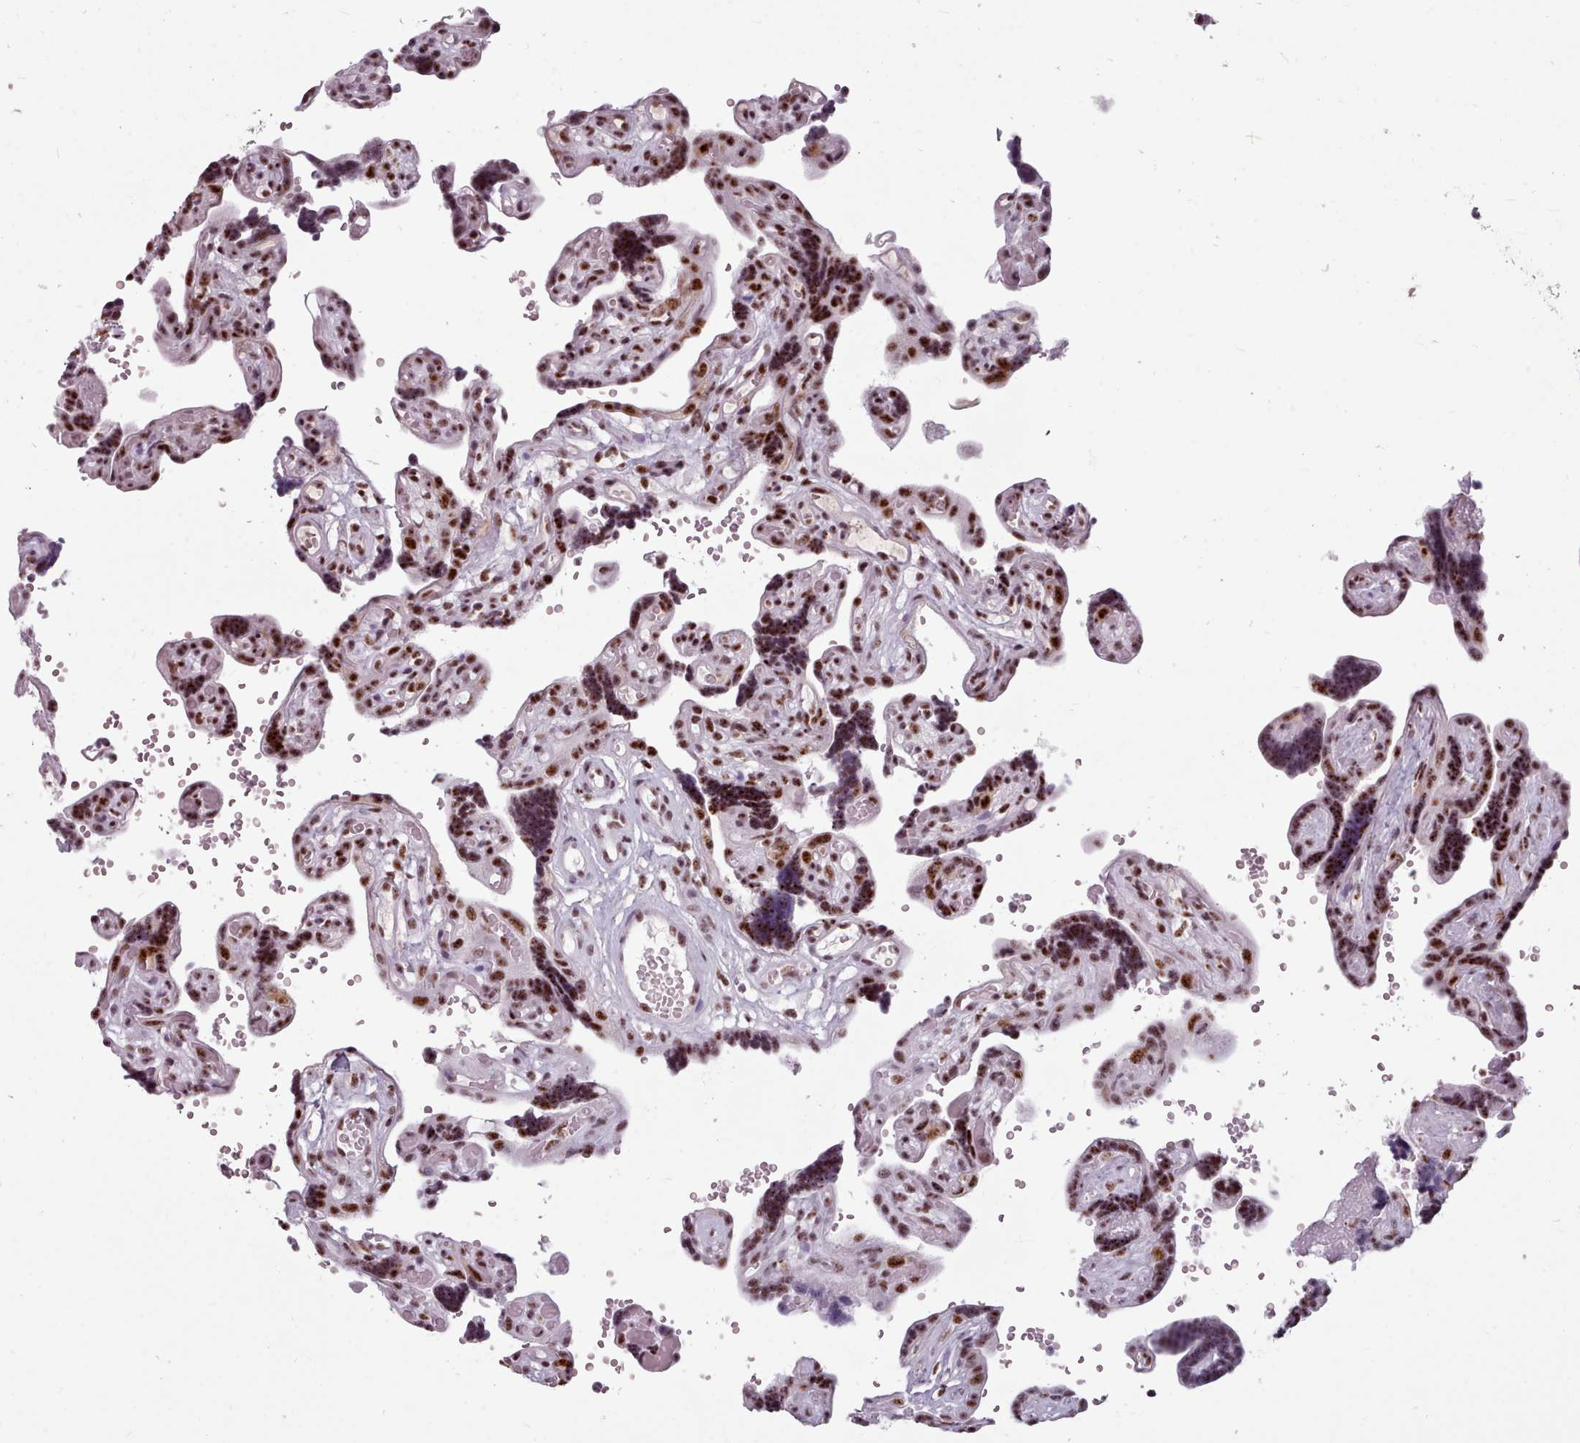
{"staining": {"intensity": "strong", "quantity": ">75%", "location": "nuclear"}, "tissue": "placenta", "cell_type": "Decidual cells", "image_type": "normal", "snomed": [{"axis": "morphology", "description": "Normal tissue, NOS"}, {"axis": "topography", "description": "Placenta"}], "caption": "Protein expression analysis of unremarkable human placenta reveals strong nuclear staining in about >75% of decidual cells. (DAB (3,3'-diaminobenzidine) = brown stain, brightfield microscopy at high magnification).", "gene": "SRRM1", "patient": {"sex": "female", "age": 30}}